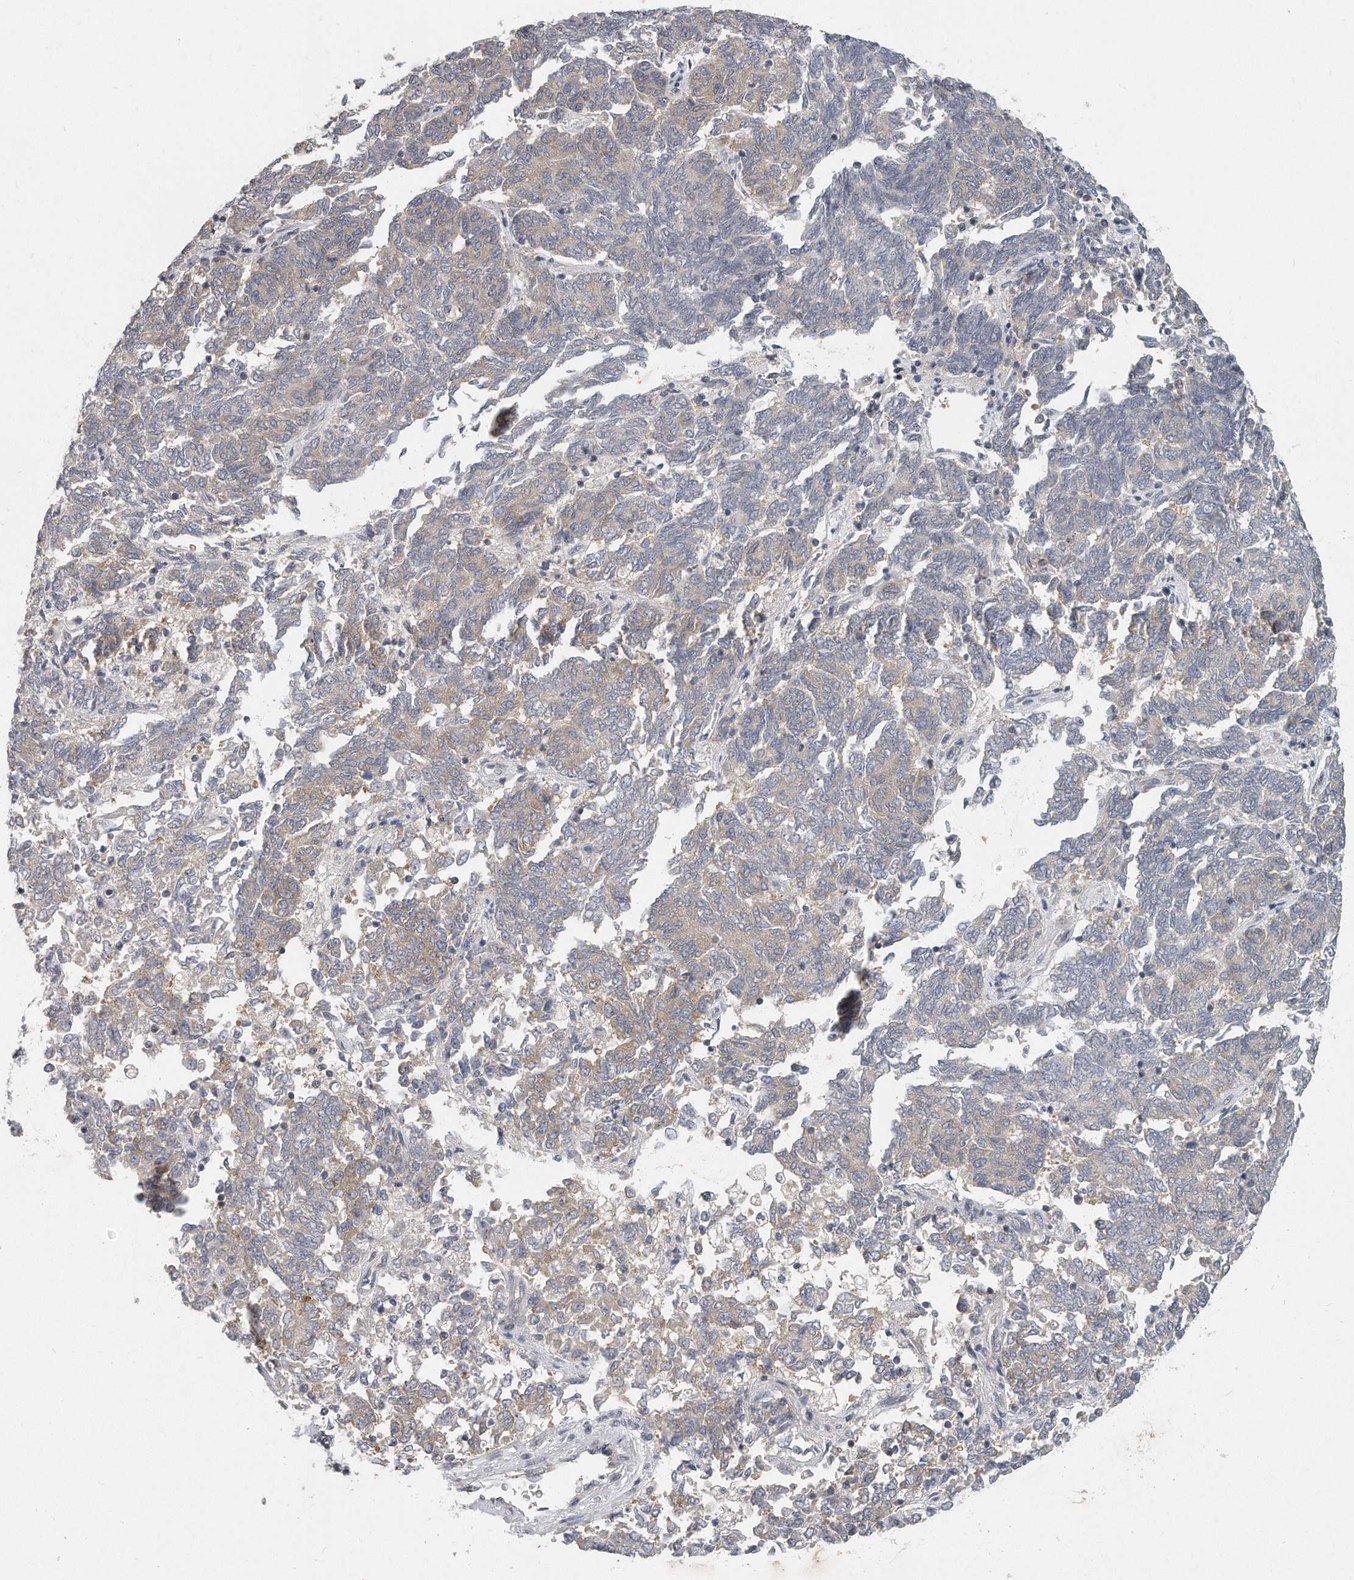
{"staining": {"intensity": "weak", "quantity": "<25%", "location": "cytoplasmic/membranous"}, "tissue": "endometrial cancer", "cell_type": "Tumor cells", "image_type": "cancer", "snomed": [{"axis": "morphology", "description": "Adenocarcinoma, NOS"}, {"axis": "topography", "description": "Endometrium"}], "caption": "A photomicrograph of human adenocarcinoma (endometrial) is negative for staining in tumor cells. The staining is performed using DAB brown chromogen with nuclei counter-stained in using hematoxylin.", "gene": "EIF3I", "patient": {"sex": "female", "age": 80}}